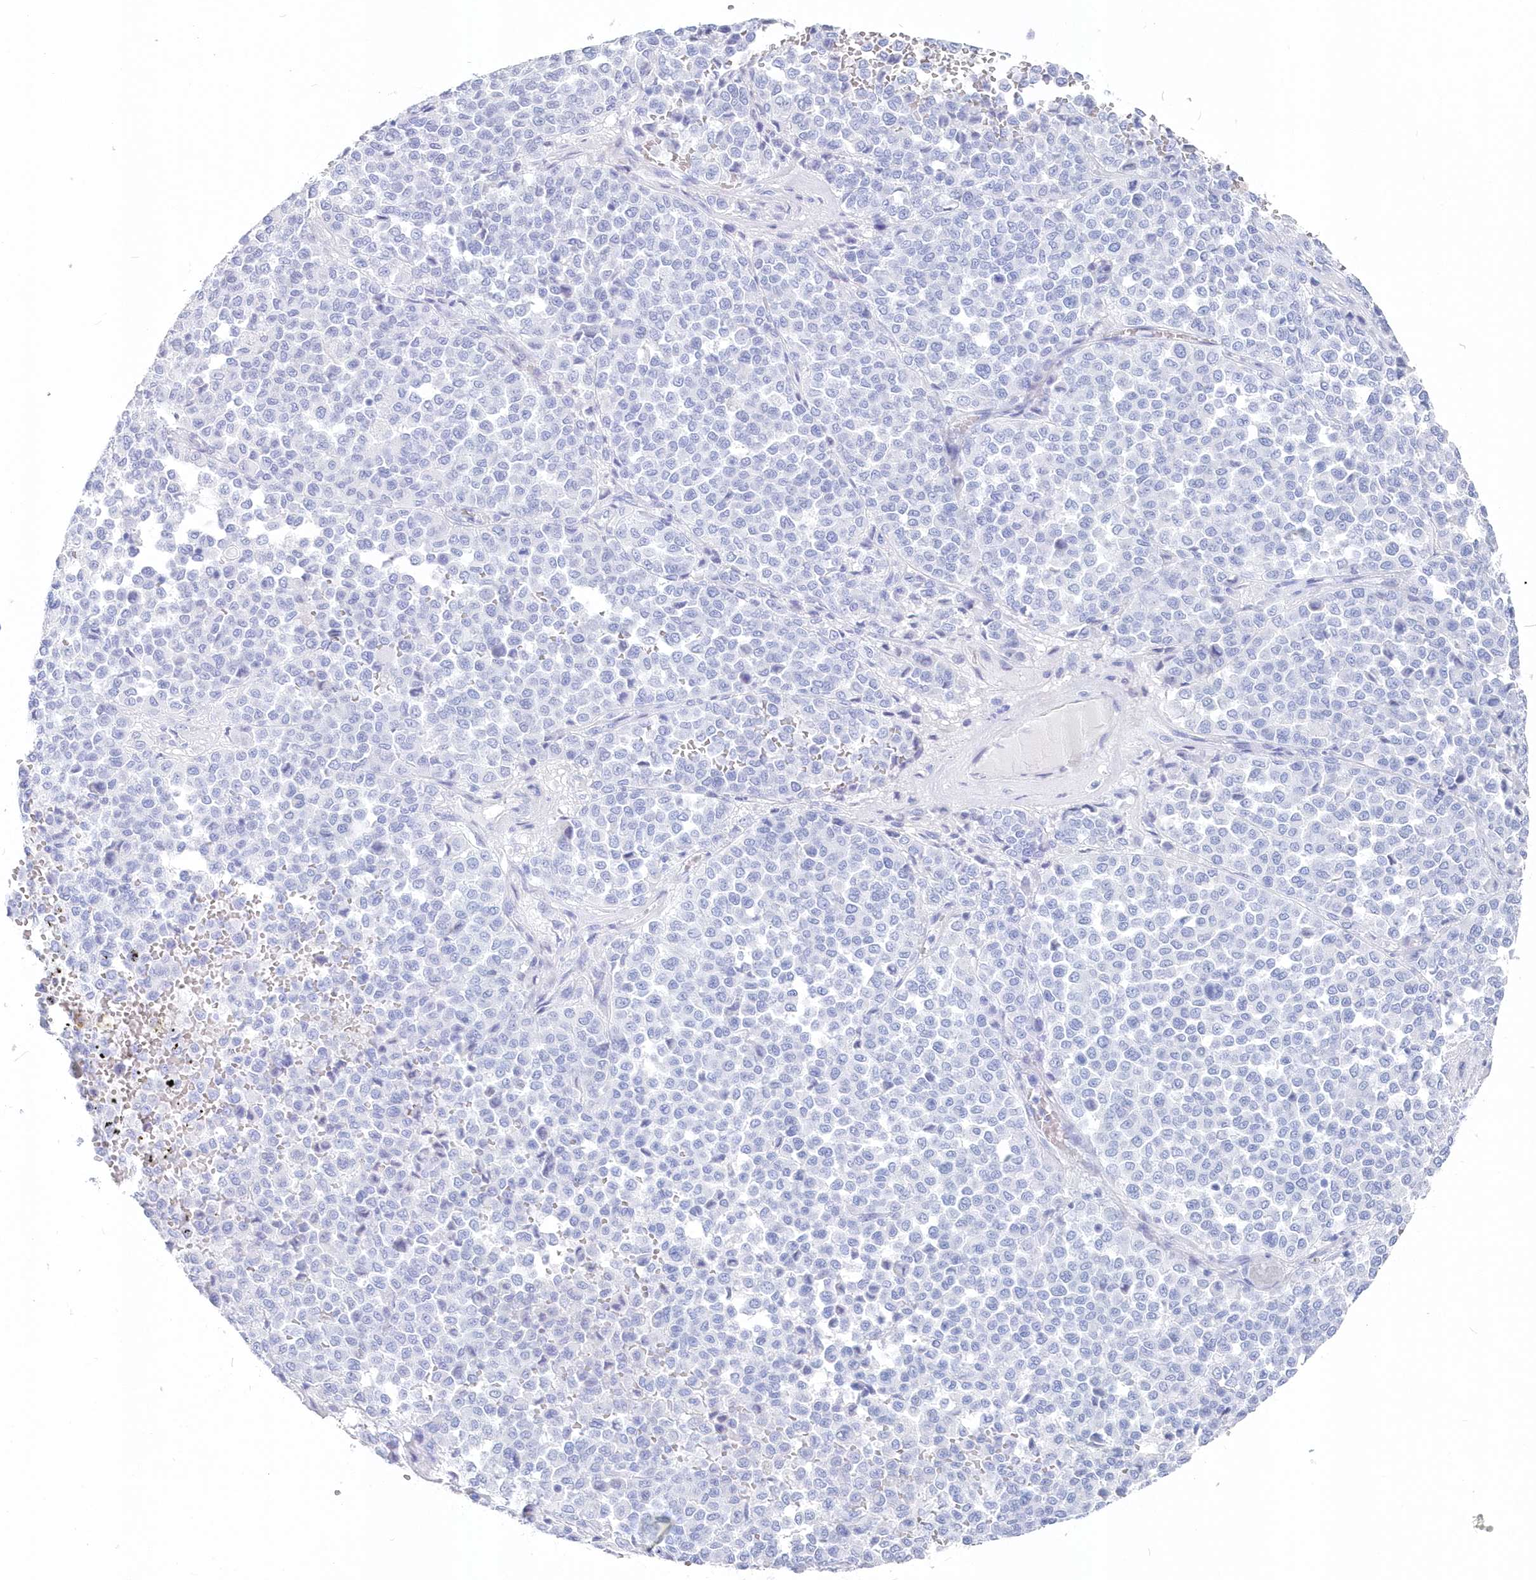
{"staining": {"intensity": "negative", "quantity": "none", "location": "none"}, "tissue": "melanoma", "cell_type": "Tumor cells", "image_type": "cancer", "snomed": [{"axis": "morphology", "description": "Malignant melanoma, Metastatic site"}, {"axis": "topography", "description": "Pancreas"}], "caption": "This is a image of immunohistochemistry (IHC) staining of melanoma, which shows no expression in tumor cells. The staining is performed using DAB (3,3'-diaminobenzidine) brown chromogen with nuclei counter-stained in using hematoxylin.", "gene": "CSNK1G2", "patient": {"sex": "female", "age": 30}}